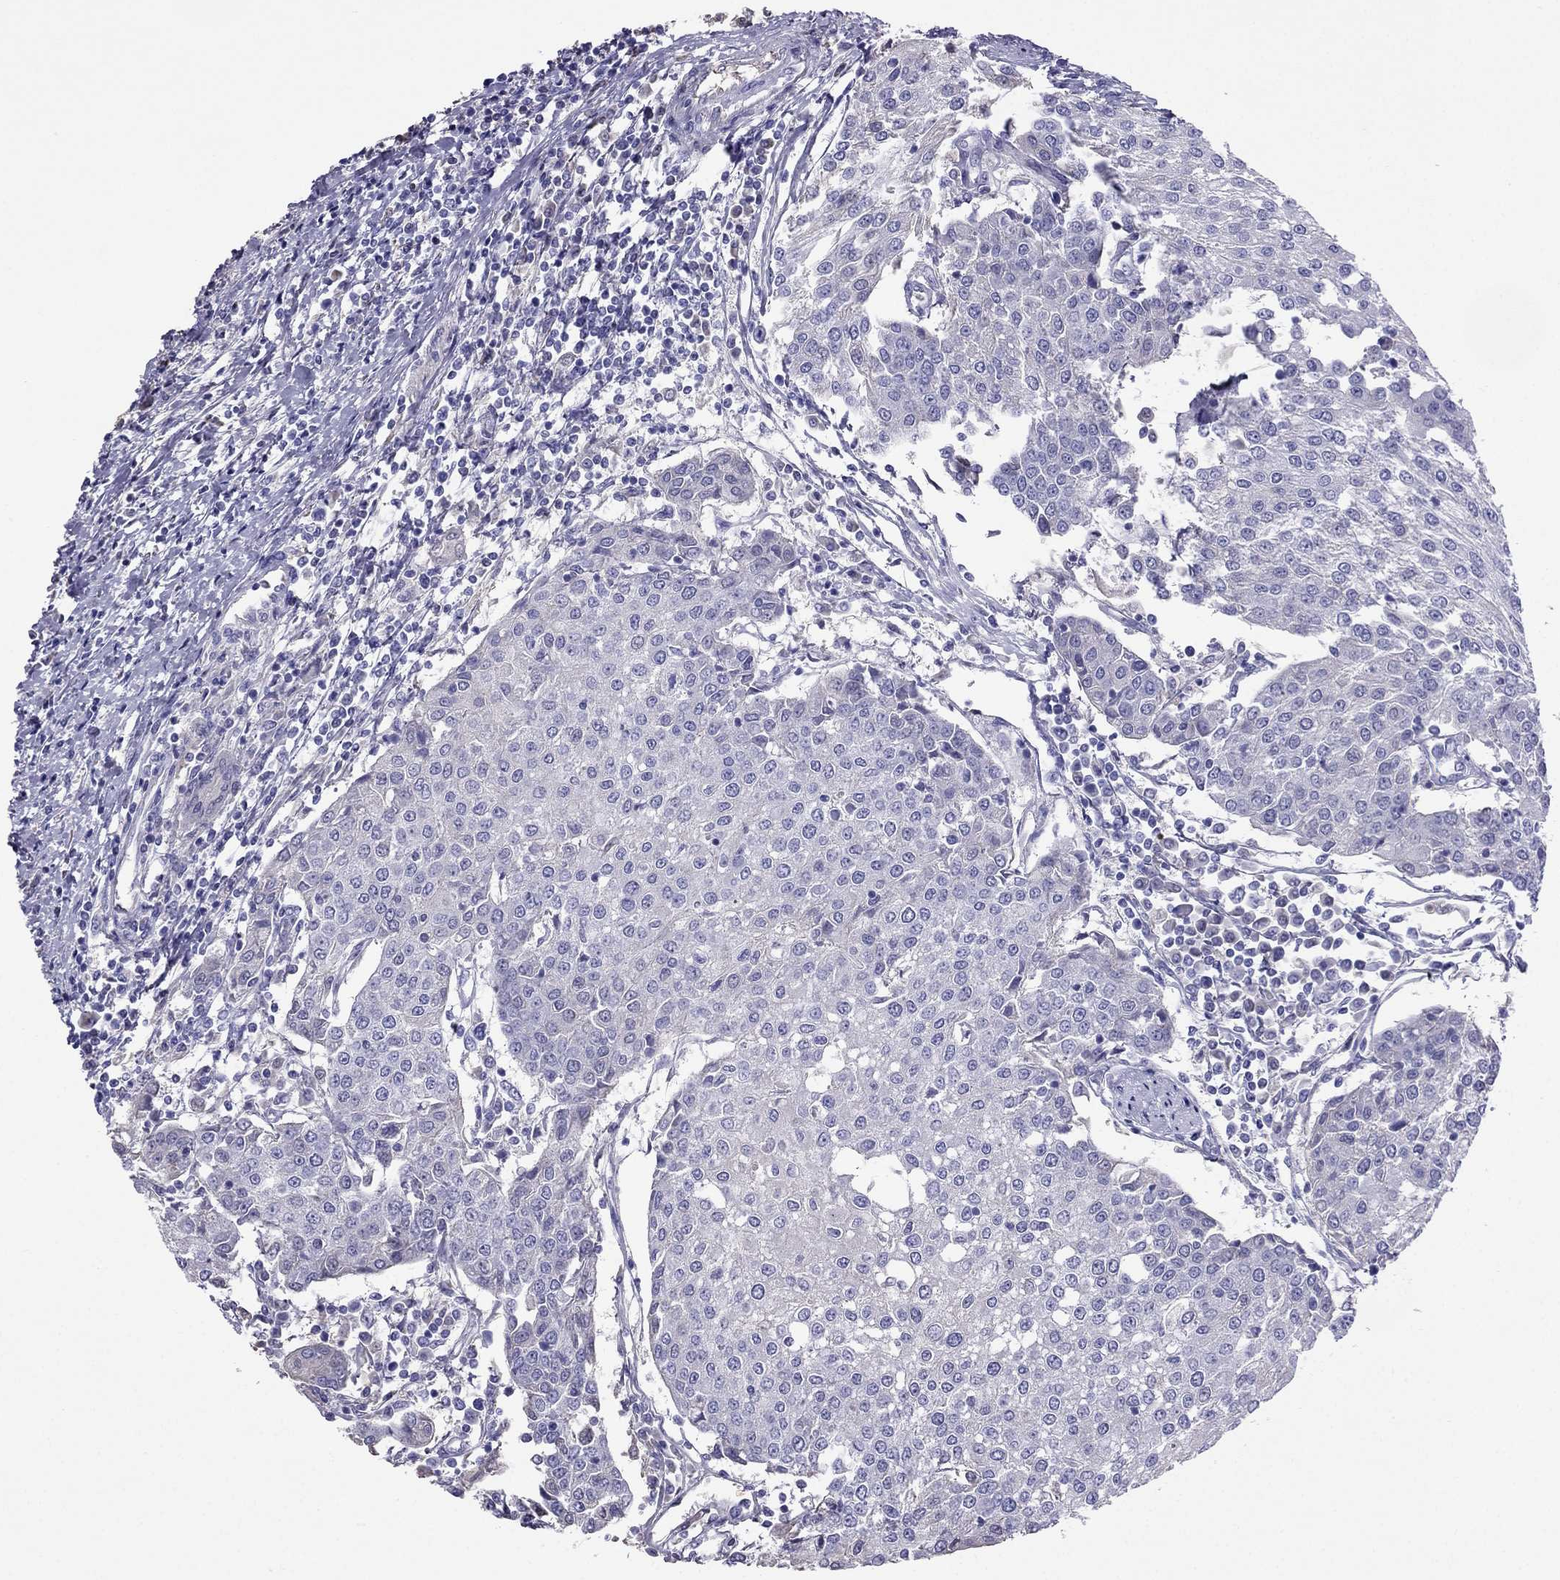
{"staining": {"intensity": "negative", "quantity": "none", "location": "none"}, "tissue": "urothelial cancer", "cell_type": "Tumor cells", "image_type": "cancer", "snomed": [{"axis": "morphology", "description": "Urothelial carcinoma, High grade"}, {"axis": "topography", "description": "Urinary bladder"}], "caption": "This is an IHC image of human urothelial carcinoma (high-grade). There is no staining in tumor cells.", "gene": "TBC1D21", "patient": {"sex": "female", "age": 85}}